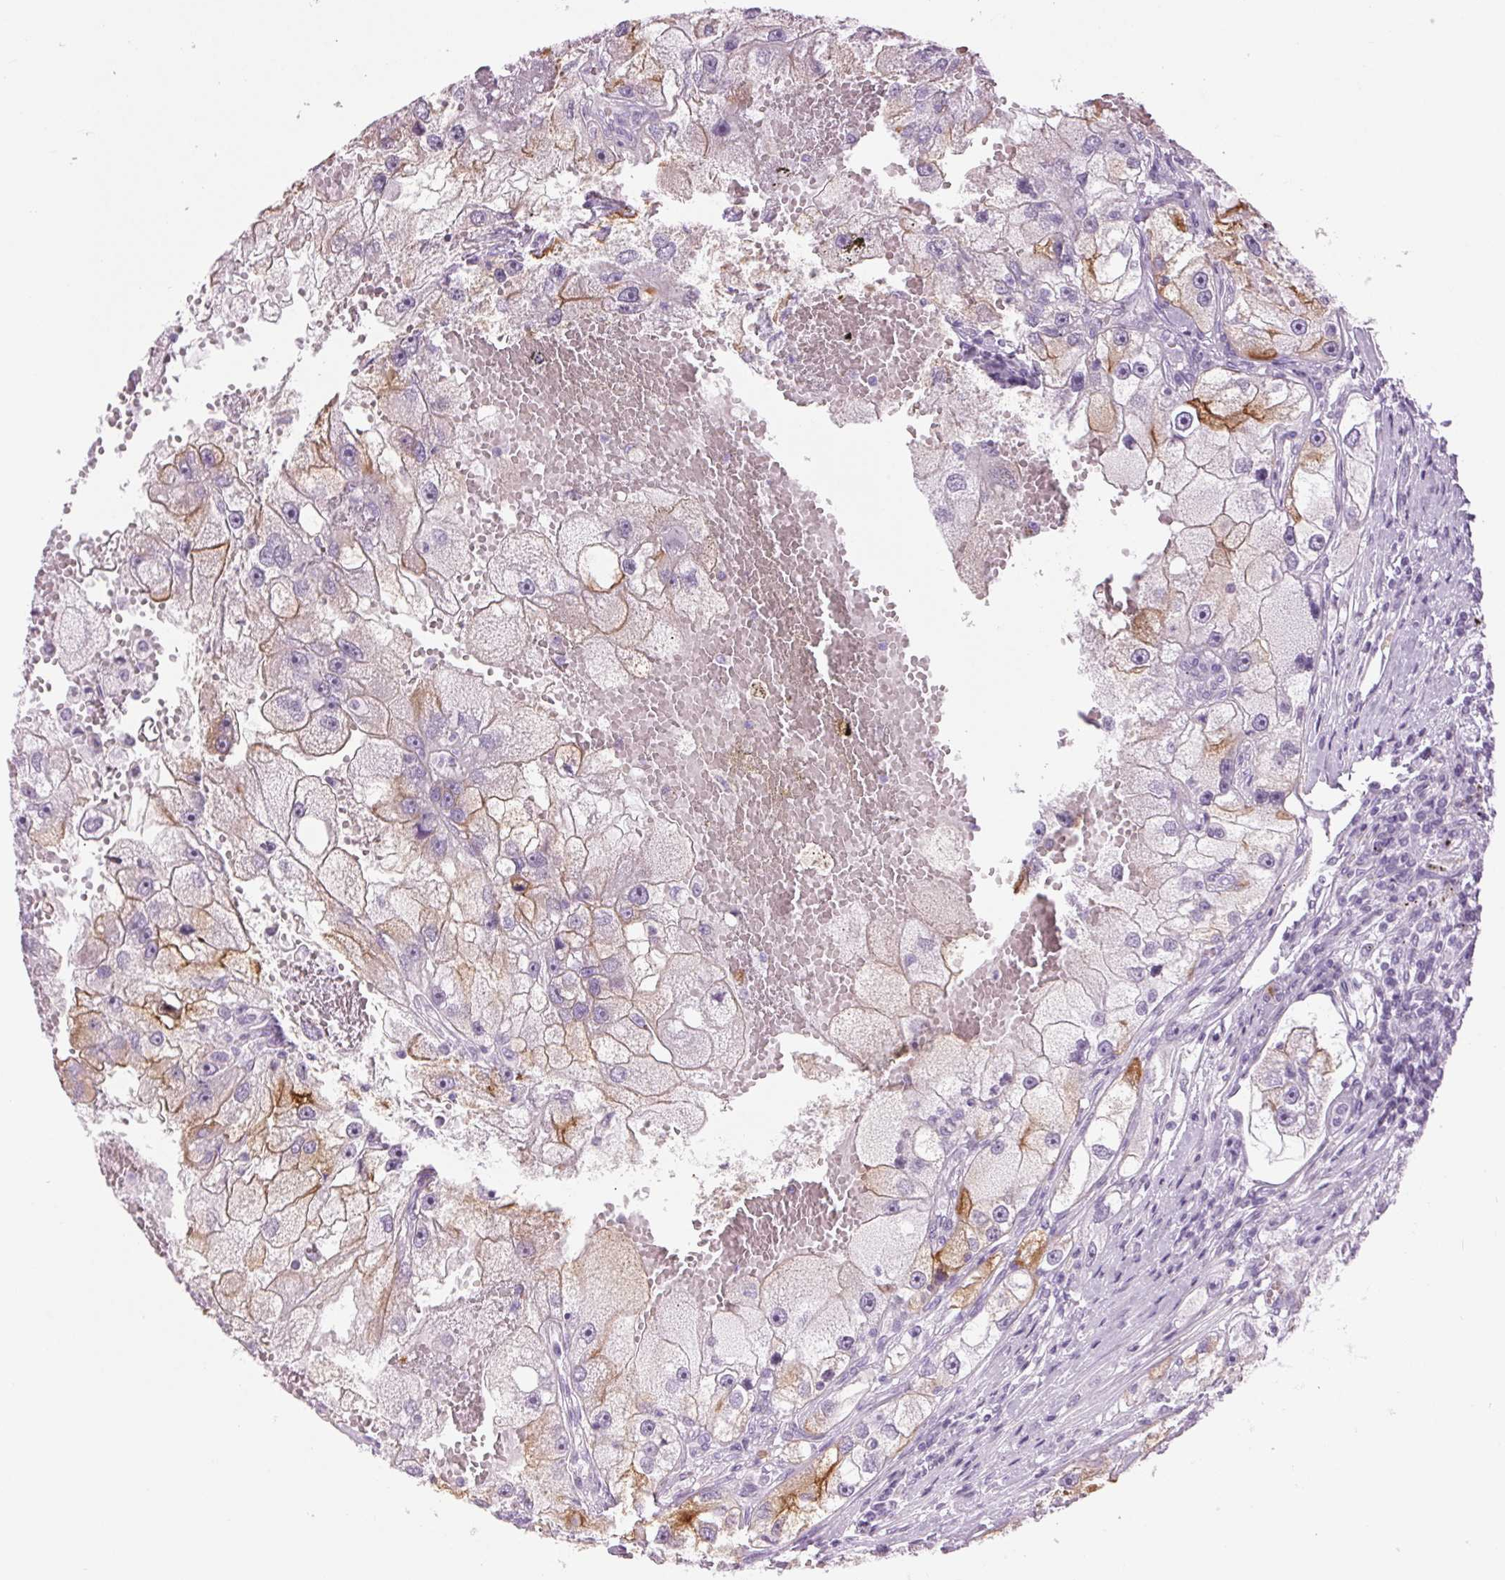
{"staining": {"intensity": "moderate", "quantity": "<25%", "location": "cytoplasmic/membranous"}, "tissue": "renal cancer", "cell_type": "Tumor cells", "image_type": "cancer", "snomed": [{"axis": "morphology", "description": "Adenocarcinoma, NOS"}, {"axis": "topography", "description": "Kidney"}], "caption": "A photomicrograph showing moderate cytoplasmic/membranous positivity in approximately <25% of tumor cells in renal cancer (adenocarcinoma), as visualized by brown immunohistochemical staining.", "gene": "LRP2", "patient": {"sex": "male", "age": 63}}